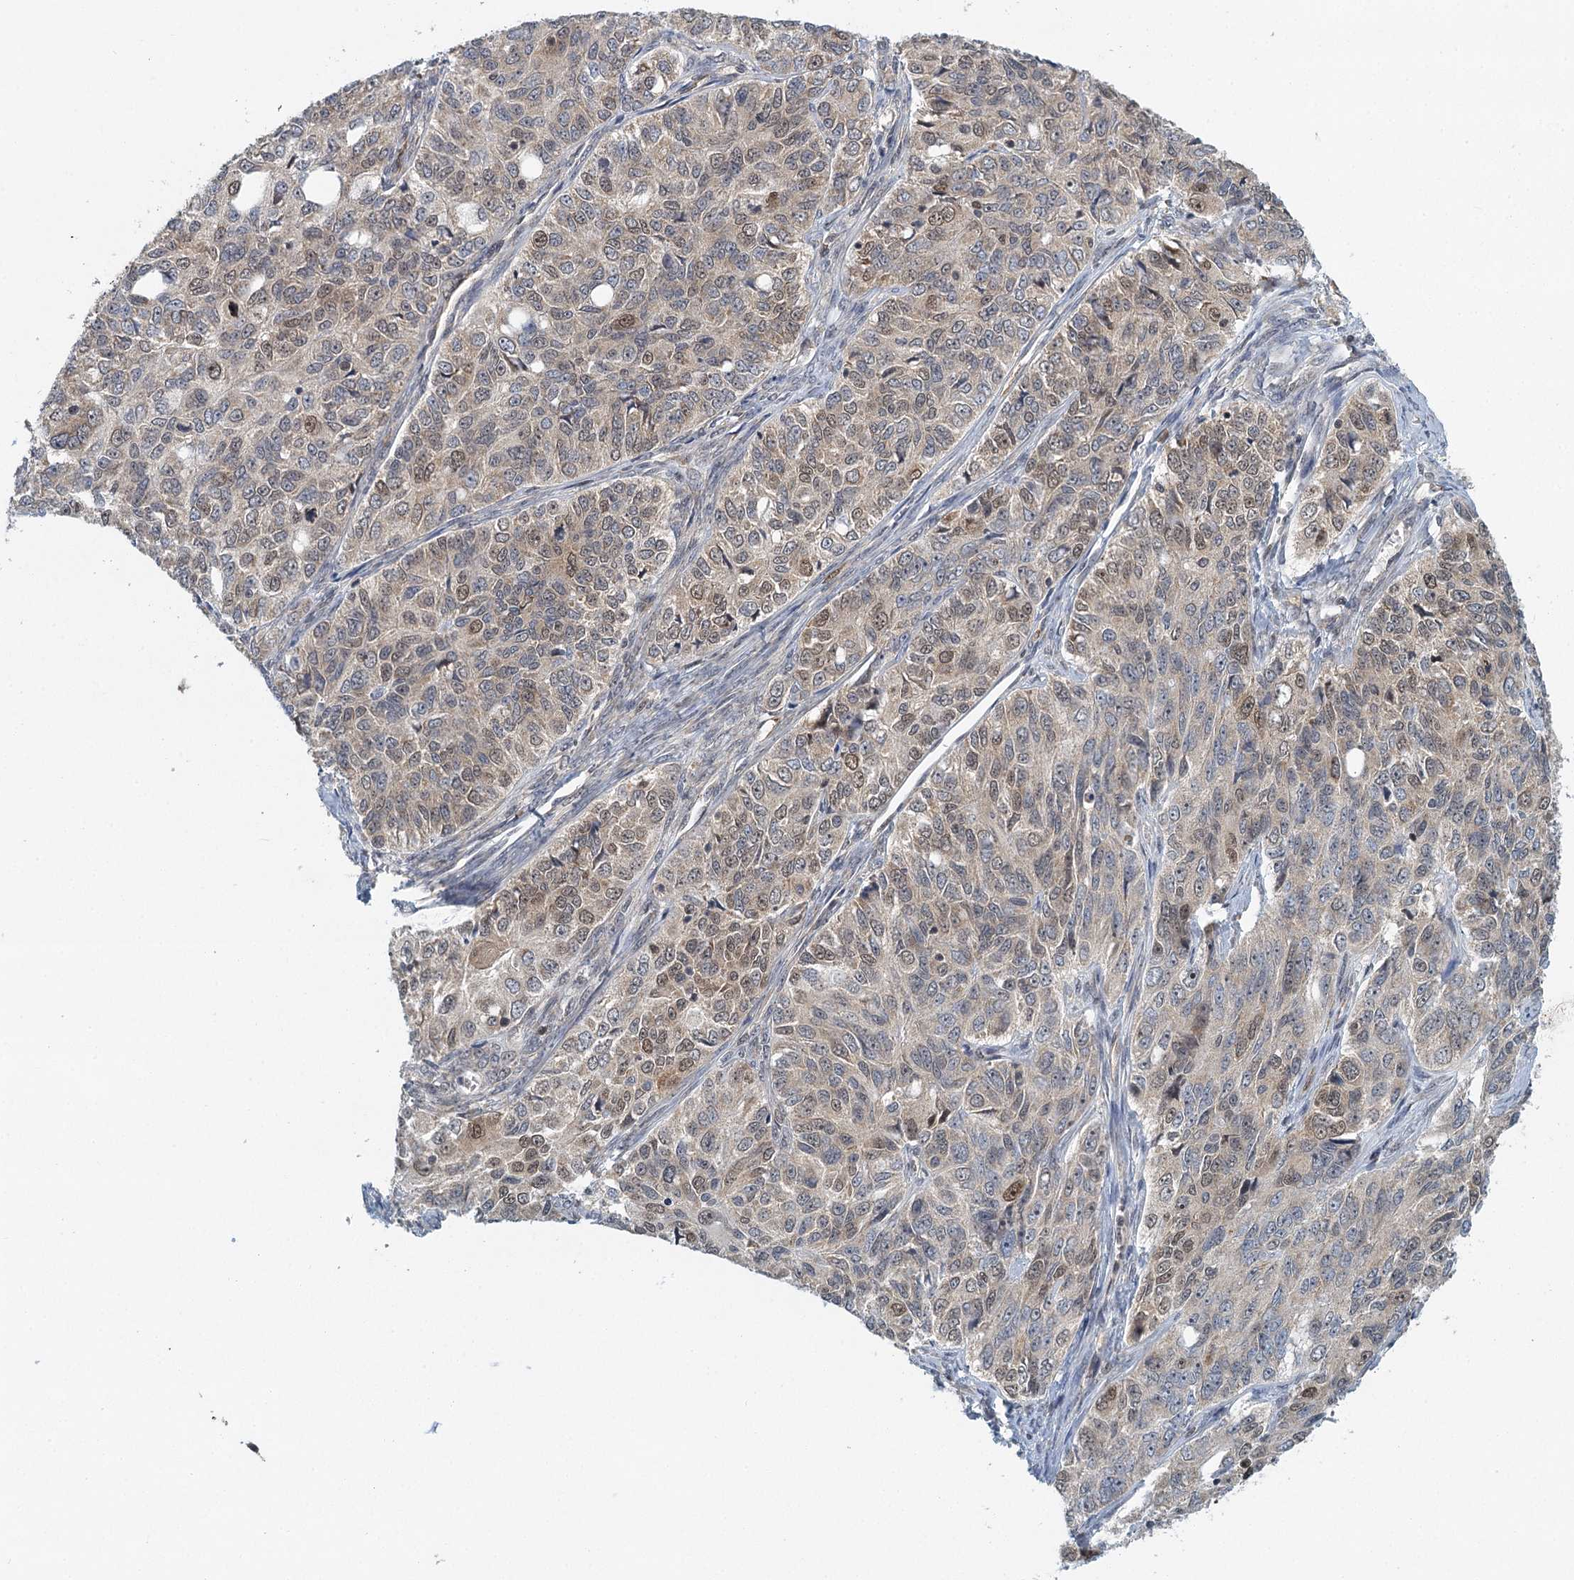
{"staining": {"intensity": "moderate", "quantity": "<25%", "location": "nuclear"}, "tissue": "ovarian cancer", "cell_type": "Tumor cells", "image_type": "cancer", "snomed": [{"axis": "morphology", "description": "Carcinoma, endometroid"}, {"axis": "topography", "description": "Ovary"}], "caption": "Moderate nuclear expression is seen in about <25% of tumor cells in ovarian endometroid carcinoma.", "gene": "GPATCH11", "patient": {"sex": "female", "age": 51}}